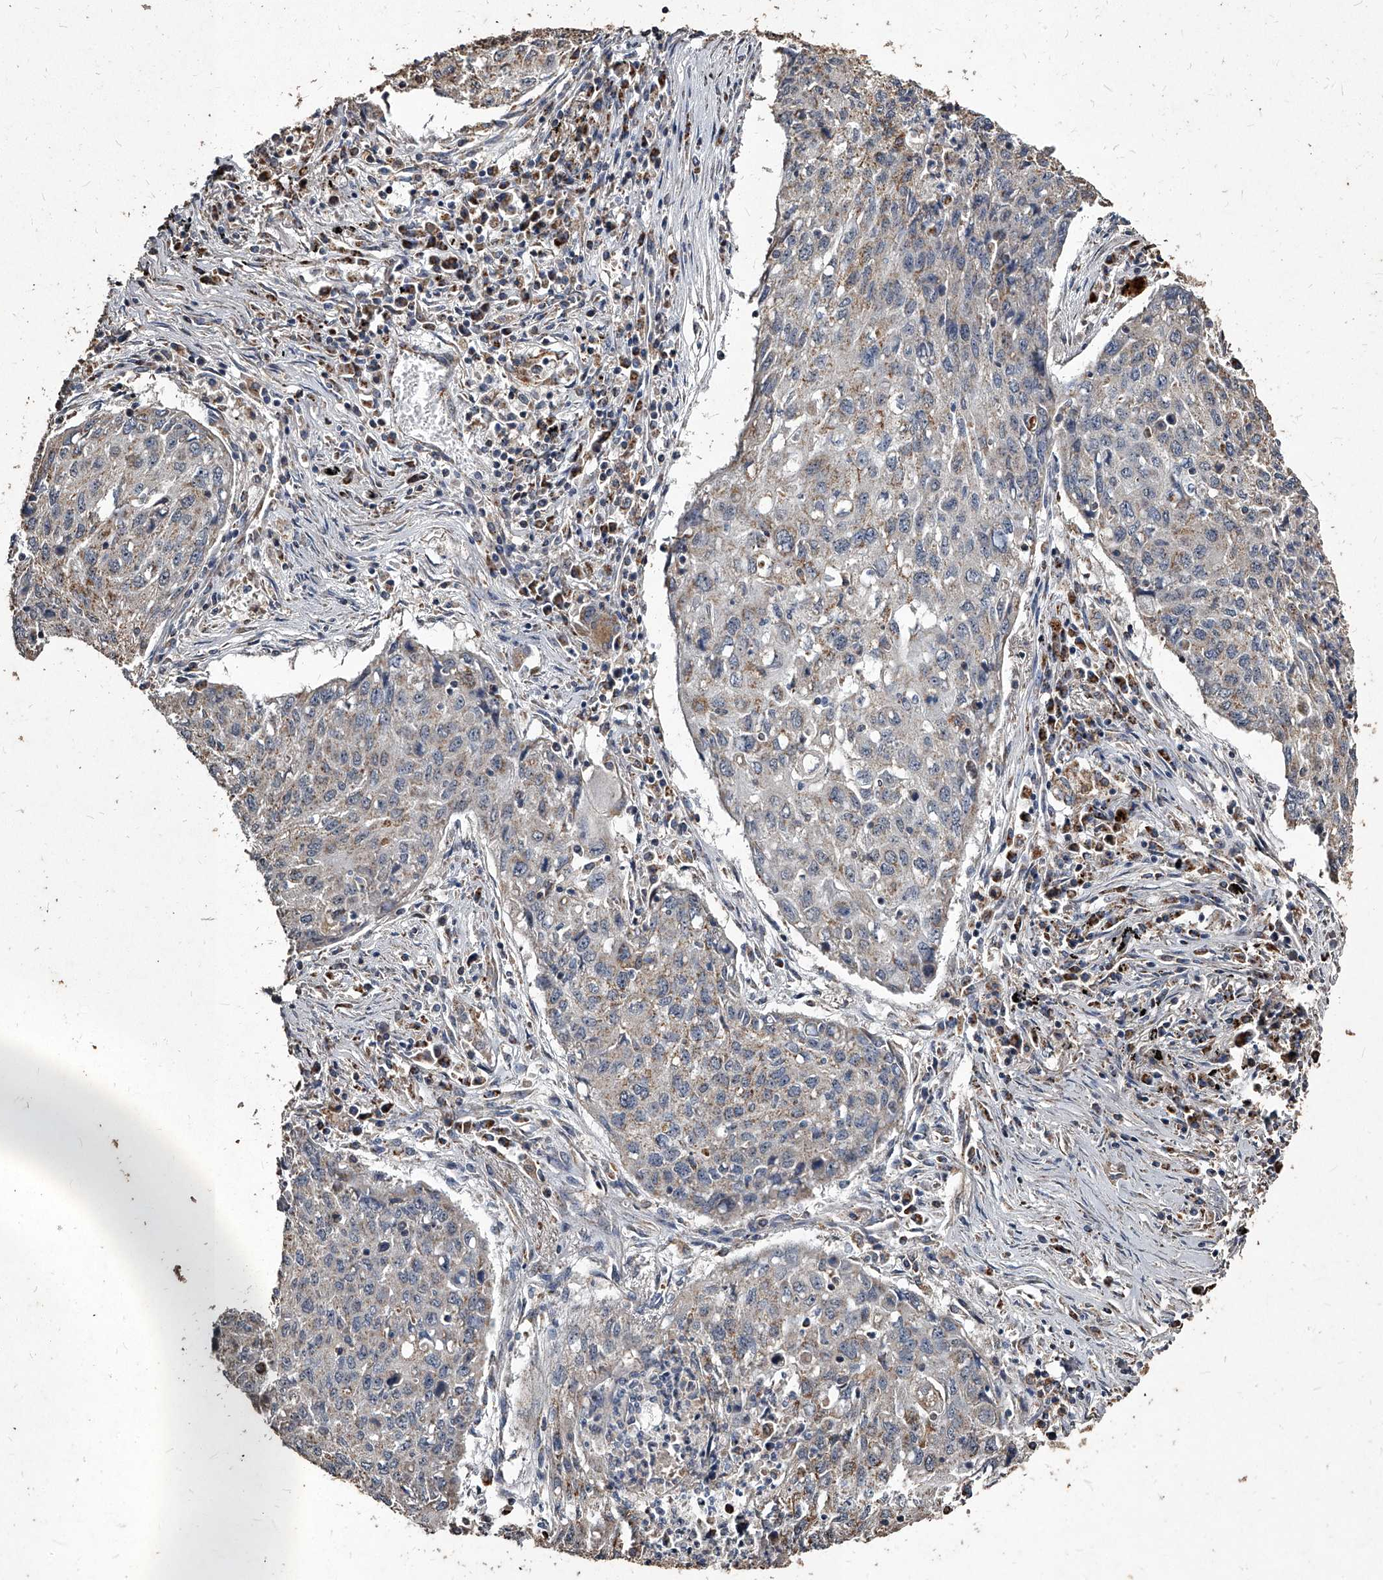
{"staining": {"intensity": "weak", "quantity": "<25%", "location": "cytoplasmic/membranous"}, "tissue": "lung cancer", "cell_type": "Tumor cells", "image_type": "cancer", "snomed": [{"axis": "morphology", "description": "Squamous cell carcinoma, NOS"}, {"axis": "topography", "description": "Lung"}], "caption": "A photomicrograph of lung cancer (squamous cell carcinoma) stained for a protein demonstrates no brown staining in tumor cells.", "gene": "GPR183", "patient": {"sex": "female", "age": 63}}